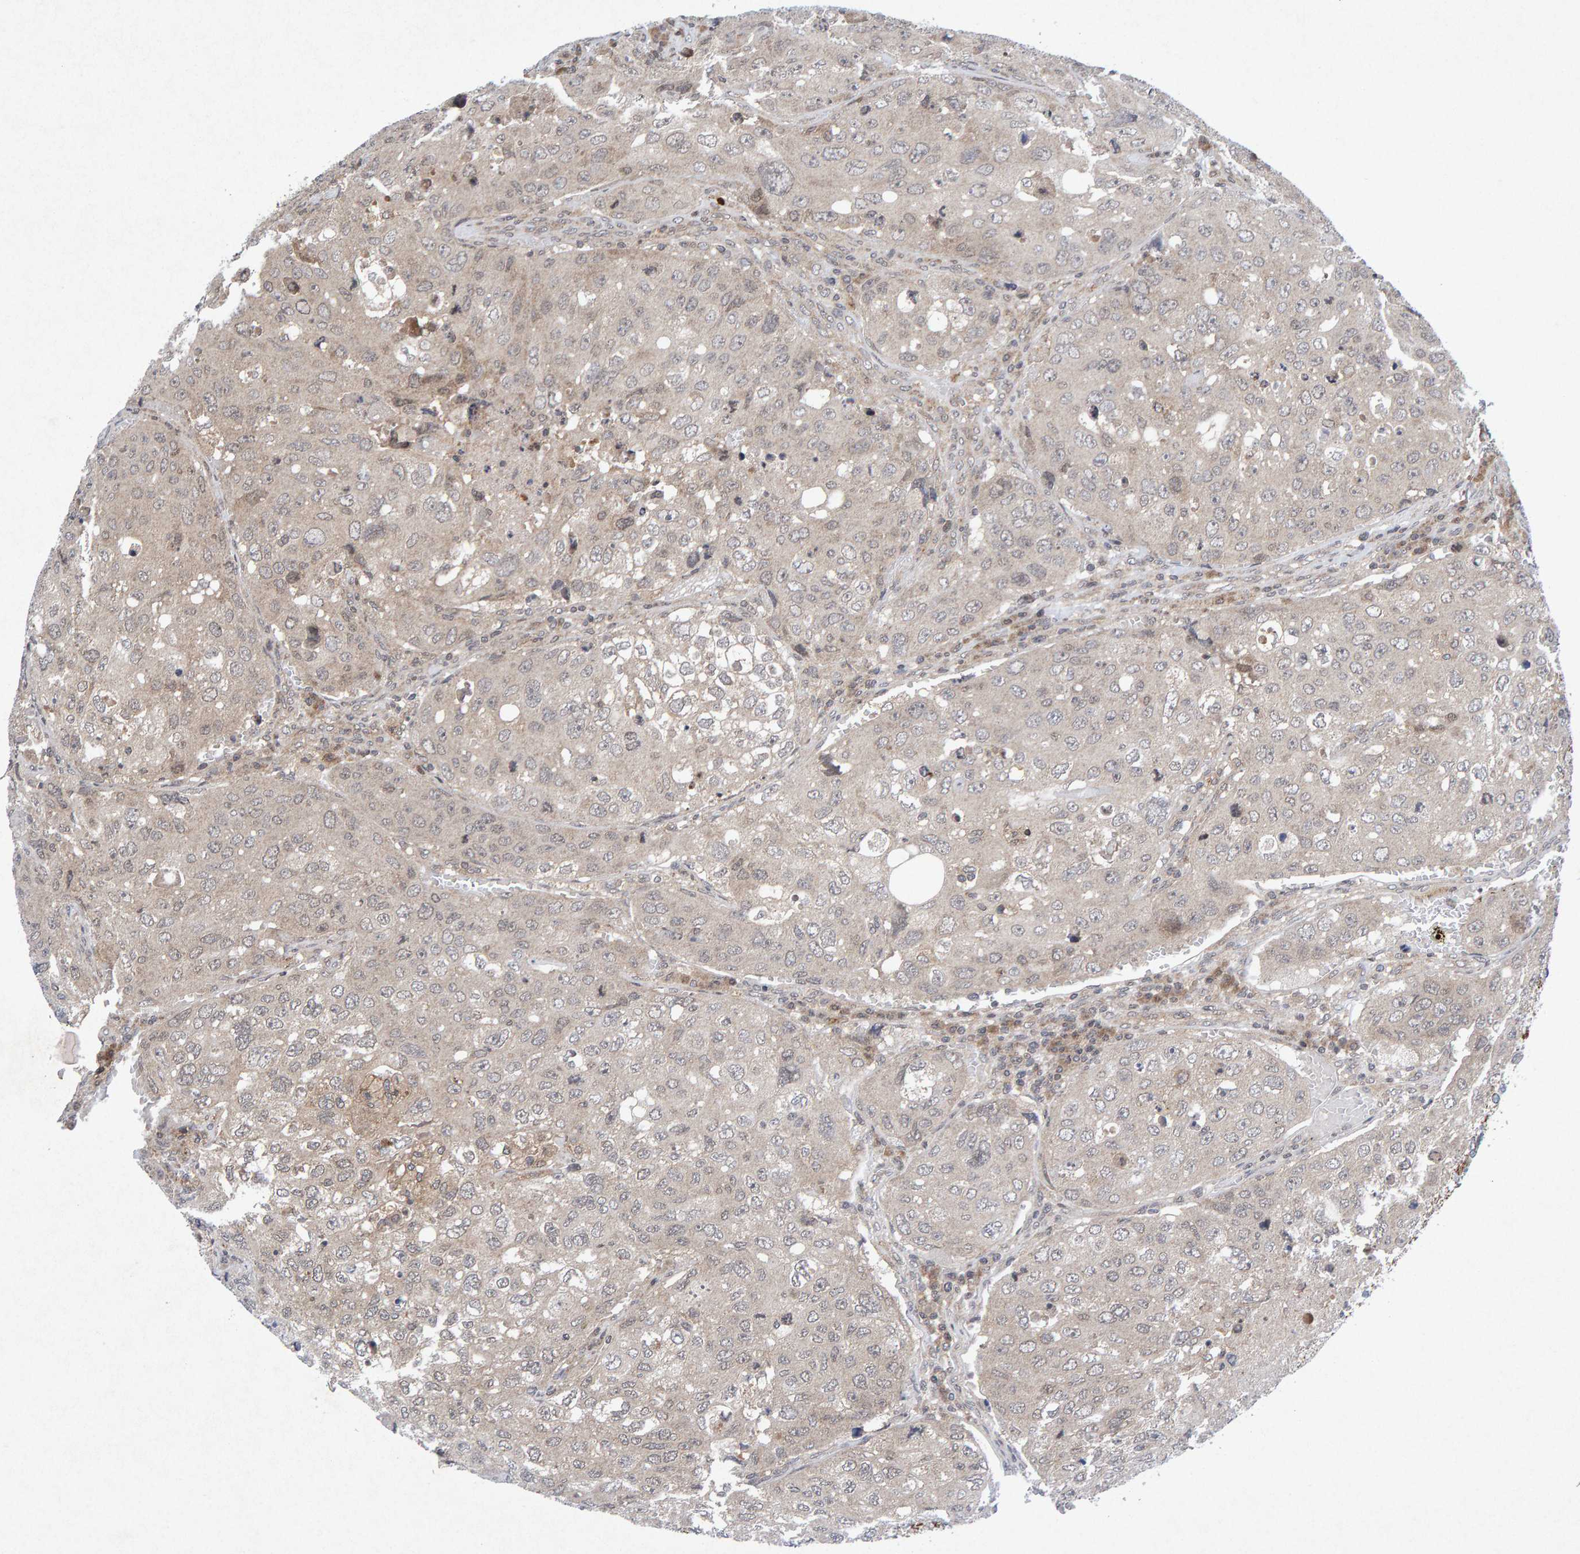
{"staining": {"intensity": "weak", "quantity": "<25%", "location": "cytoplasmic/membranous"}, "tissue": "urothelial cancer", "cell_type": "Tumor cells", "image_type": "cancer", "snomed": [{"axis": "morphology", "description": "Urothelial carcinoma, High grade"}, {"axis": "topography", "description": "Lymph node"}, {"axis": "topography", "description": "Urinary bladder"}], "caption": "Immunohistochemistry of urothelial cancer exhibits no staining in tumor cells. The staining is performed using DAB (3,3'-diaminobenzidine) brown chromogen with nuclei counter-stained in using hematoxylin.", "gene": "CDH2", "patient": {"sex": "male", "age": 51}}